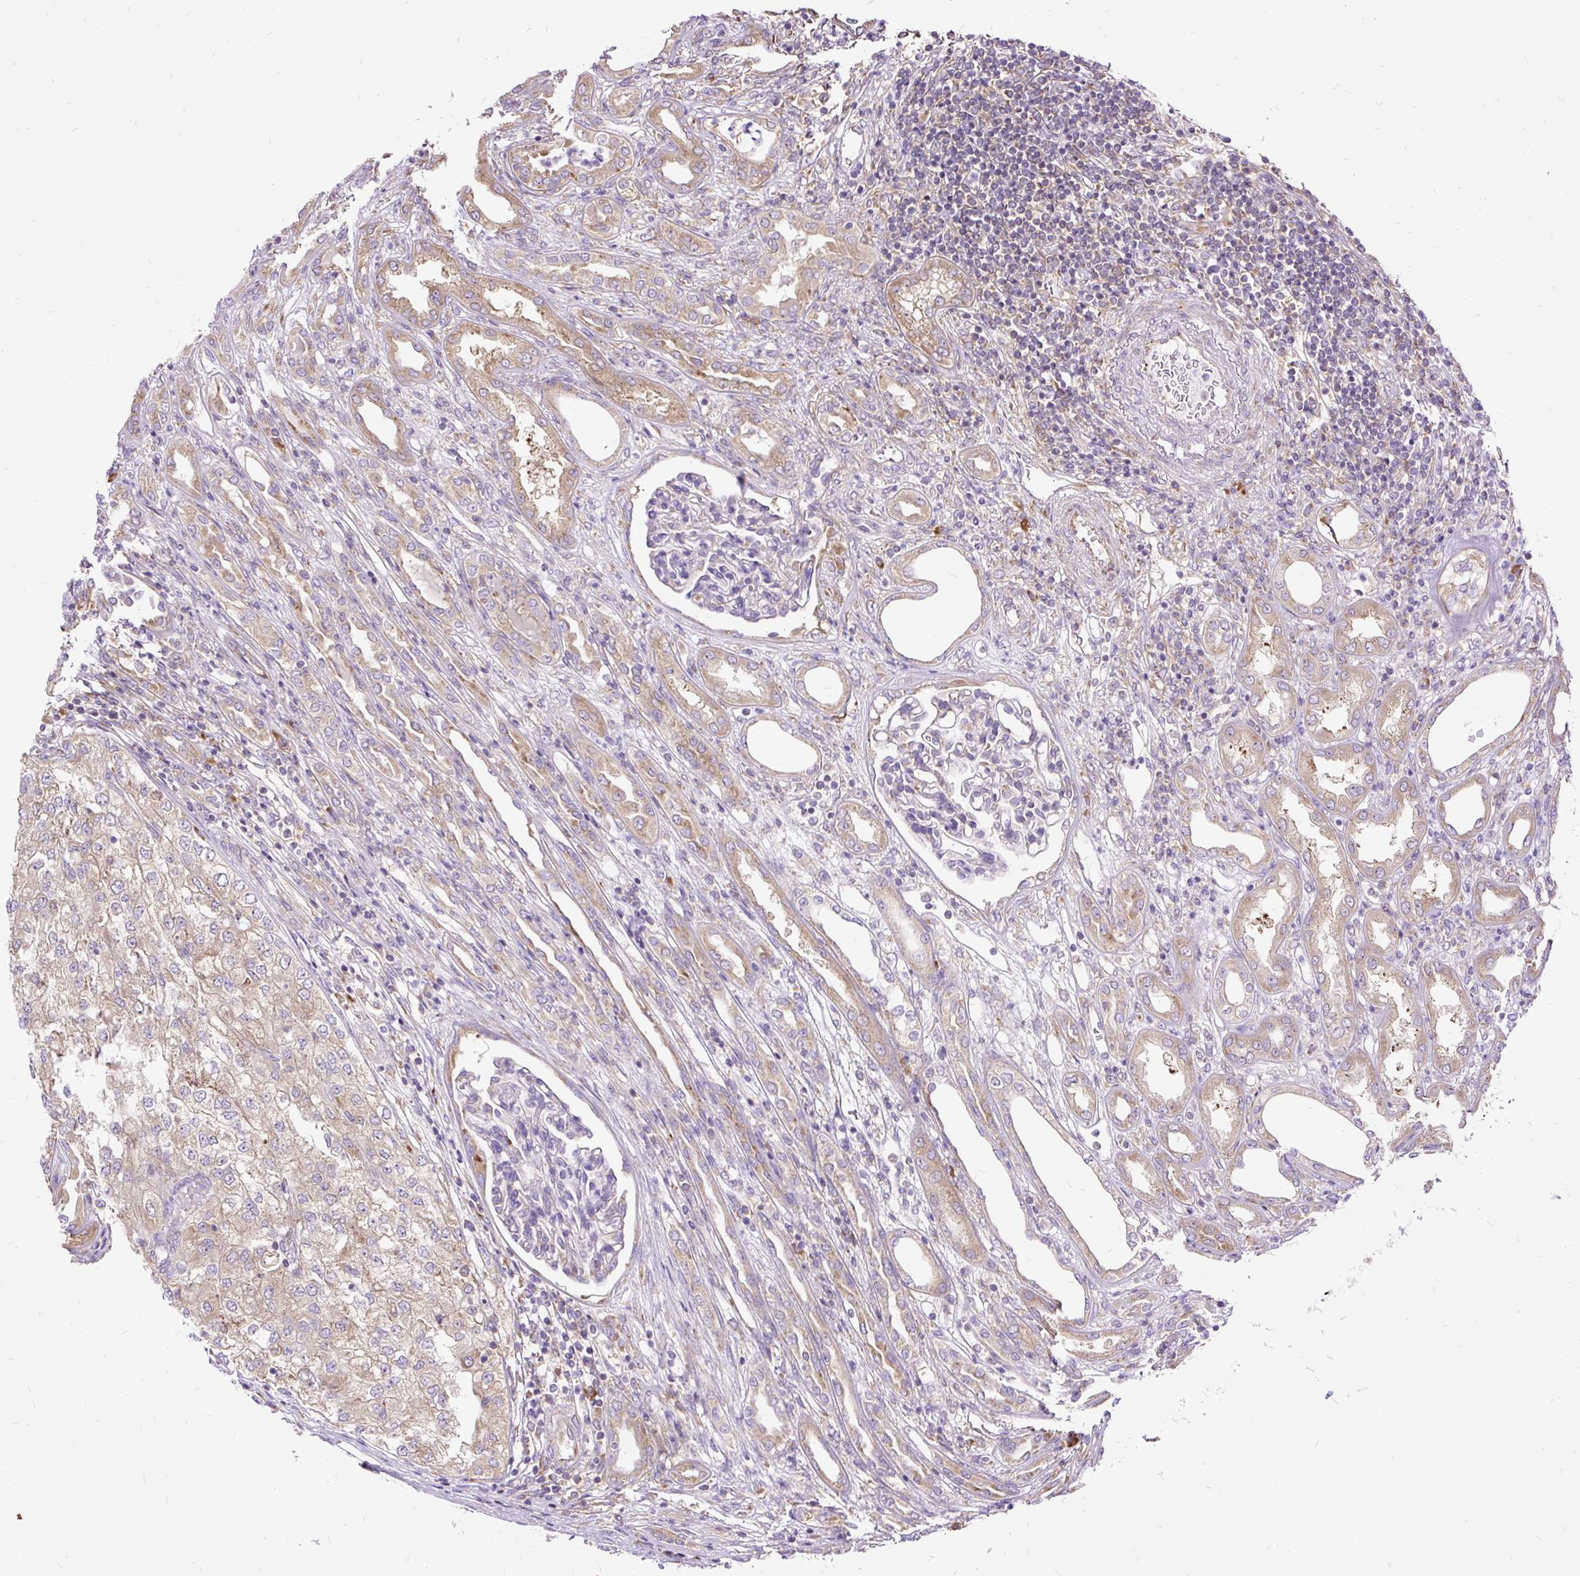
{"staining": {"intensity": "weak", "quantity": ">75%", "location": "cytoplasmic/membranous"}, "tissue": "renal cancer", "cell_type": "Tumor cells", "image_type": "cancer", "snomed": [{"axis": "morphology", "description": "Adenocarcinoma, NOS"}, {"axis": "topography", "description": "Kidney"}], "caption": "High-magnification brightfield microscopy of renal adenocarcinoma stained with DAB (3,3'-diaminobenzidine) (brown) and counterstained with hematoxylin (blue). tumor cells exhibit weak cytoplasmic/membranous expression is present in approximately>75% of cells.", "gene": "RPS5", "patient": {"sex": "female", "age": 54}}